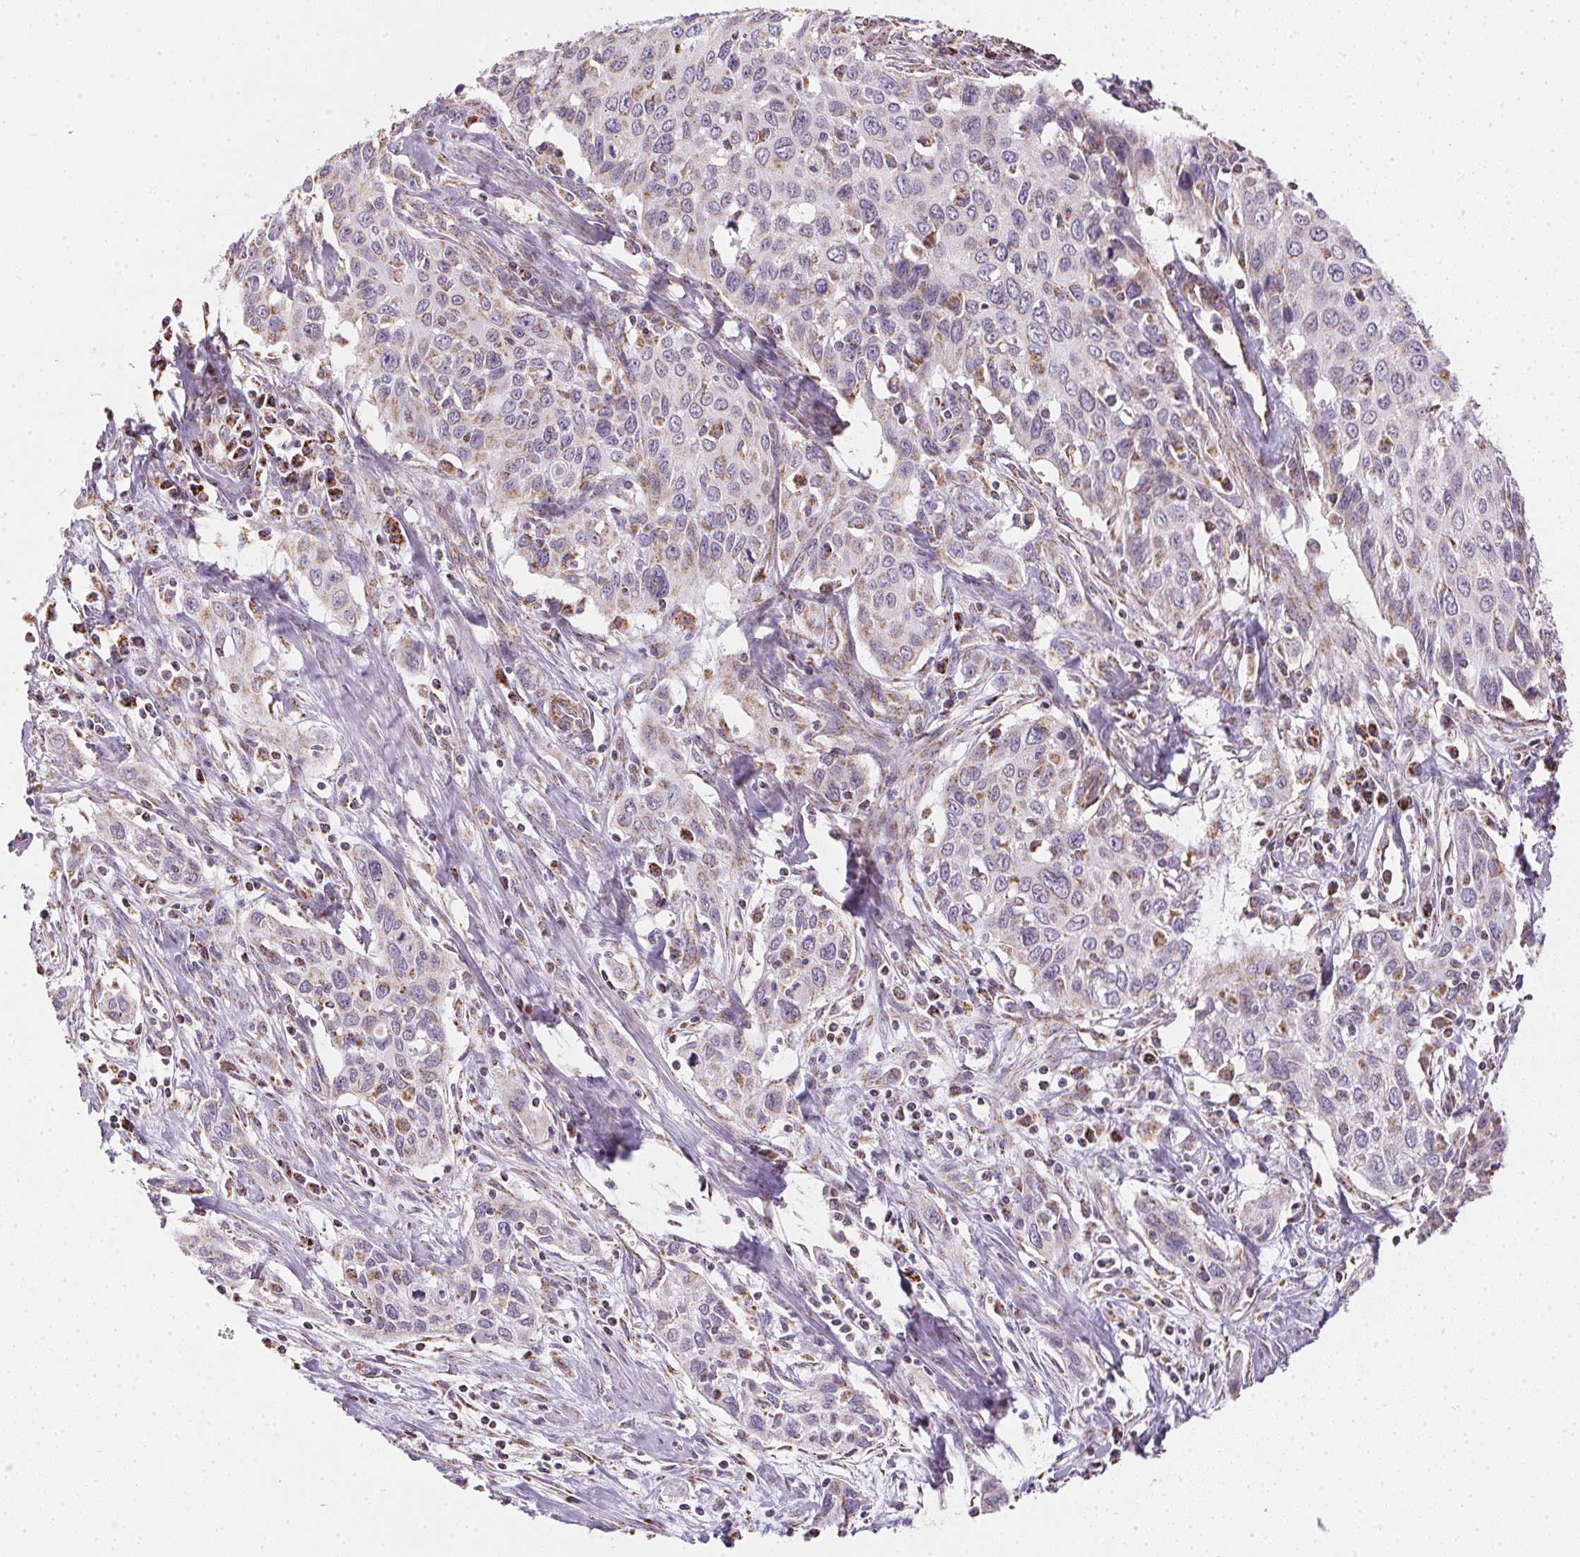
{"staining": {"intensity": "weak", "quantity": "25%-75%", "location": "cytoplasmic/membranous"}, "tissue": "cervical cancer", "cell_type": "Tumor cells", "image_type": "cancer", "snomed": [{"axis": "morphology", "description": "Squamous cell carcinoma, NOS"}, {"axis": "topography", "description": "Cervix"}], "caption": "DAB immunohistochemical staining of human cervical squamous cell carcinoma reveals weak cytoplasmic/membranous protein positivity in approximately 25%-75% of tumor cells.", "gene": "MAPK11", "patient": {"sex": "female", "age": 38}}